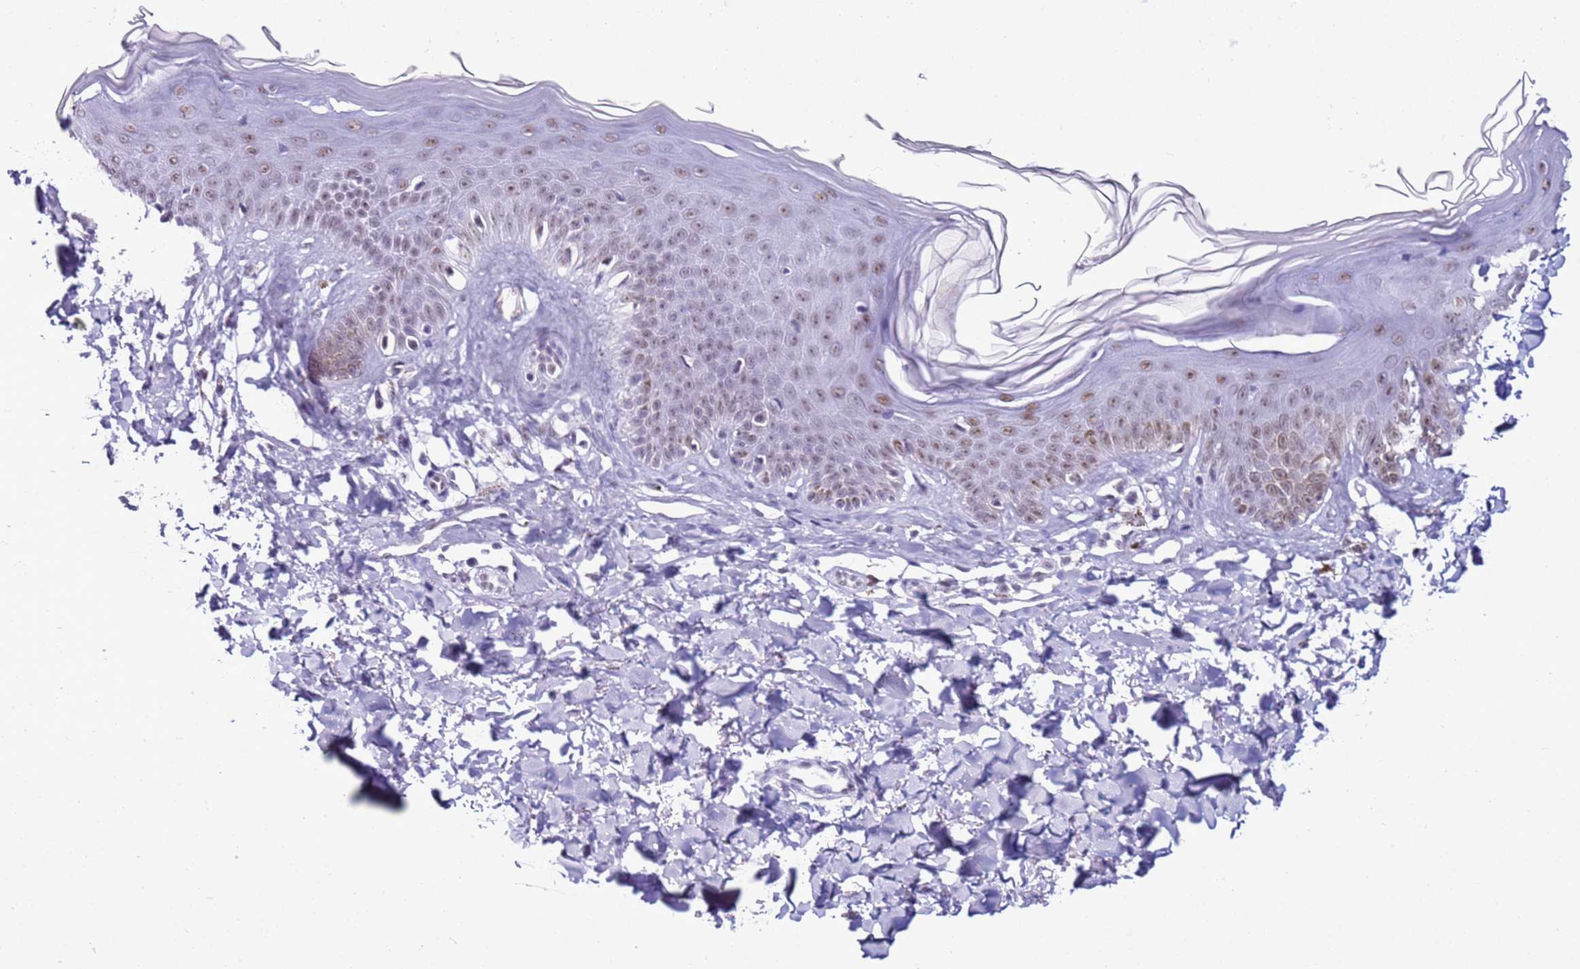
{"staining": {"intensity": "negative", "quantity": "none", "location": "none"}, "tissue": "skin", "cell_type": "Fibroblasts", "image_type": "normal", "snomed": [{"axis": "morphology", "description": "Normal tissue, NOS"}, {"axis": "topography", "description": "Skin"}], "caption": "This photomicrograph is of unremarkable skin stained with immunohistochemistry (IHC) to label a protein in brown with the nuclei are counter-stained blue. There is no positivity in fibroblasts.", "gene": "DHX15", "patient": {"sex": "male", "age": 52}}